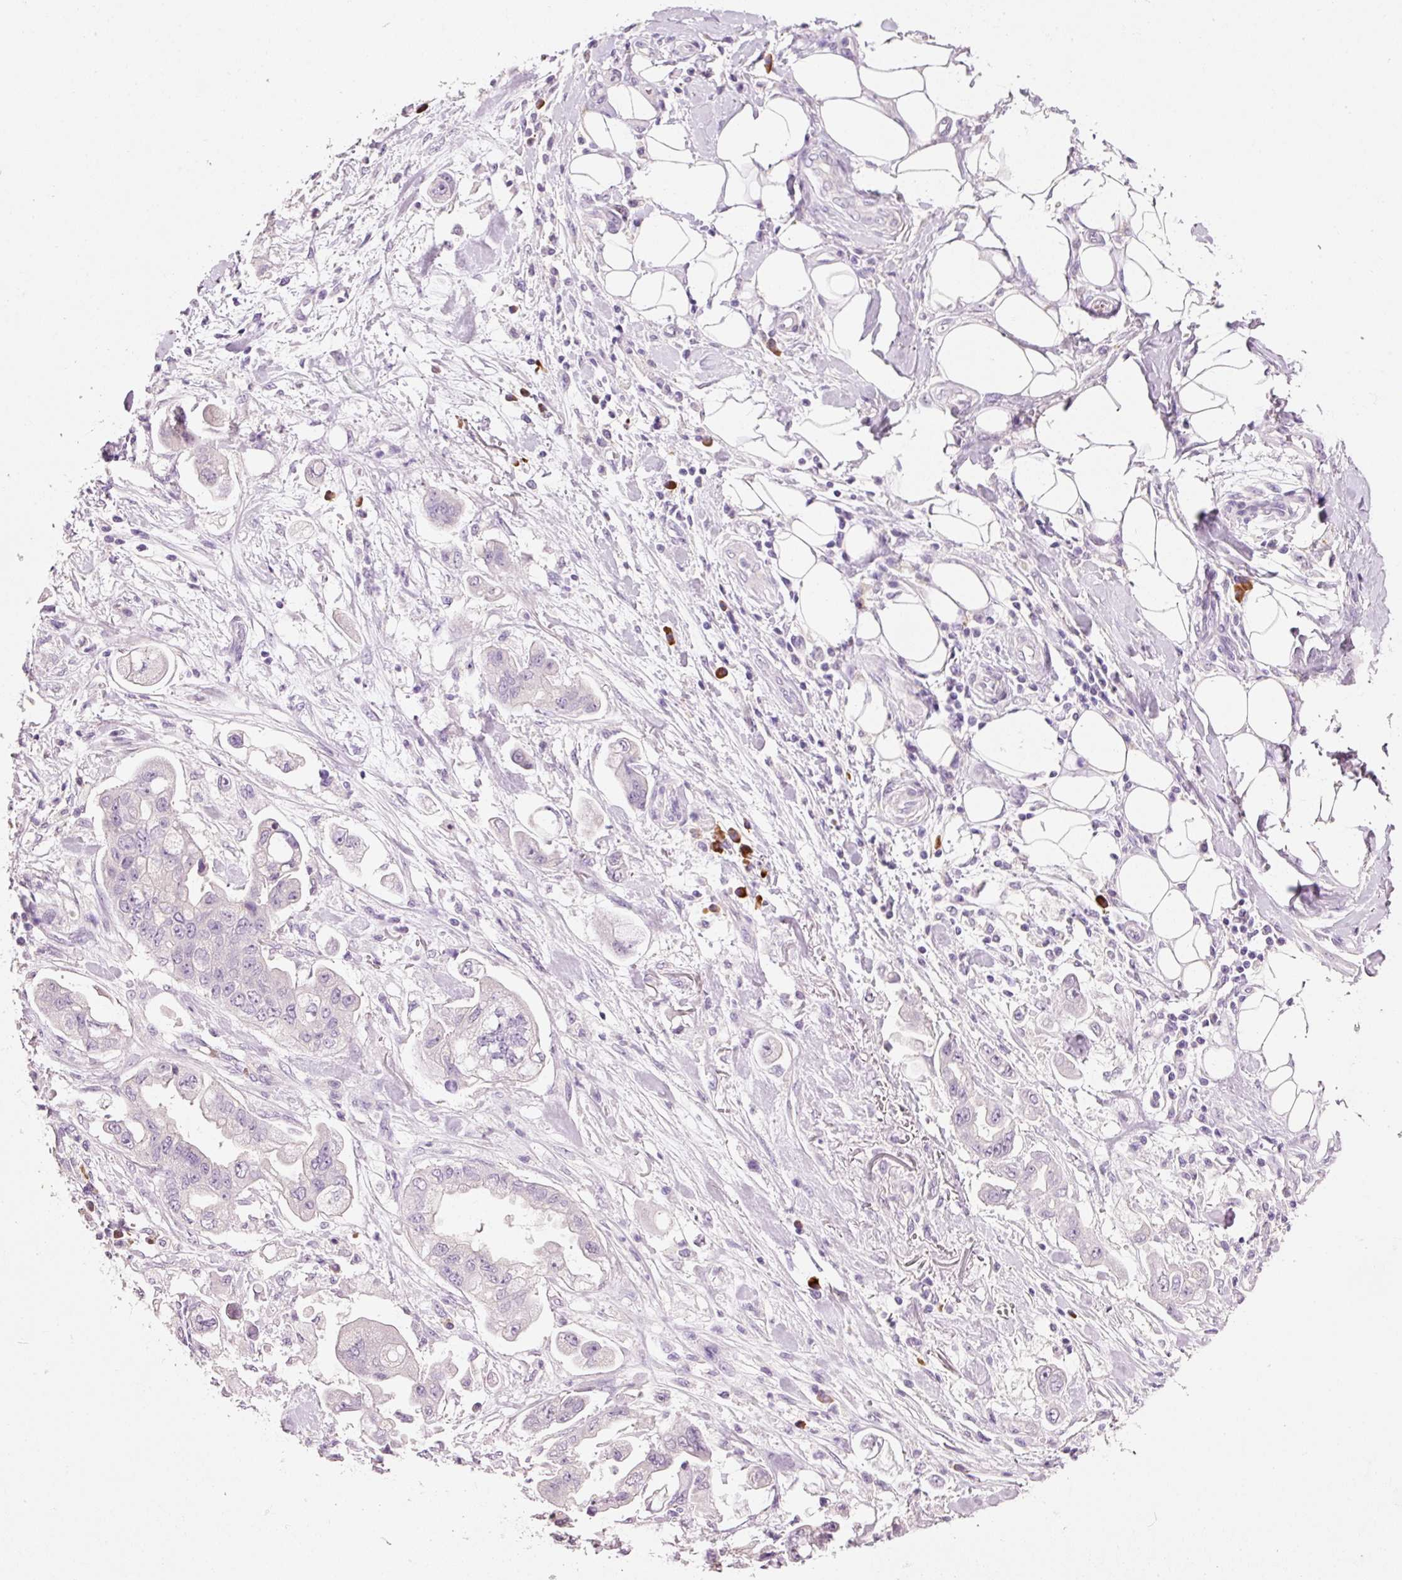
{"staining": {"intensity": "negative", "quantity": "none", "location": "none"}, "tissue": "stomach cancer", "cell_type": "Tumor cells", "image_type": "cancer", "snomed": [{"axis": "morphology", "description": "Adenocarcinoma, NOS"}, {"axis": "topography", "description": "Stomach"}], "caption": "Immunohistochemical staining of stomach adenocarcinoma exhibits no significant staining in tumor cells. (Stains: DAB (3,3'-diaminobenzidine) immunohistochemistry (IHC) with hematoxylin counter stain, Microscopy: brightfield microscopy at high magnification).", "gene": "TENT5C", "patient": {"sex": "male", "age": 62}}